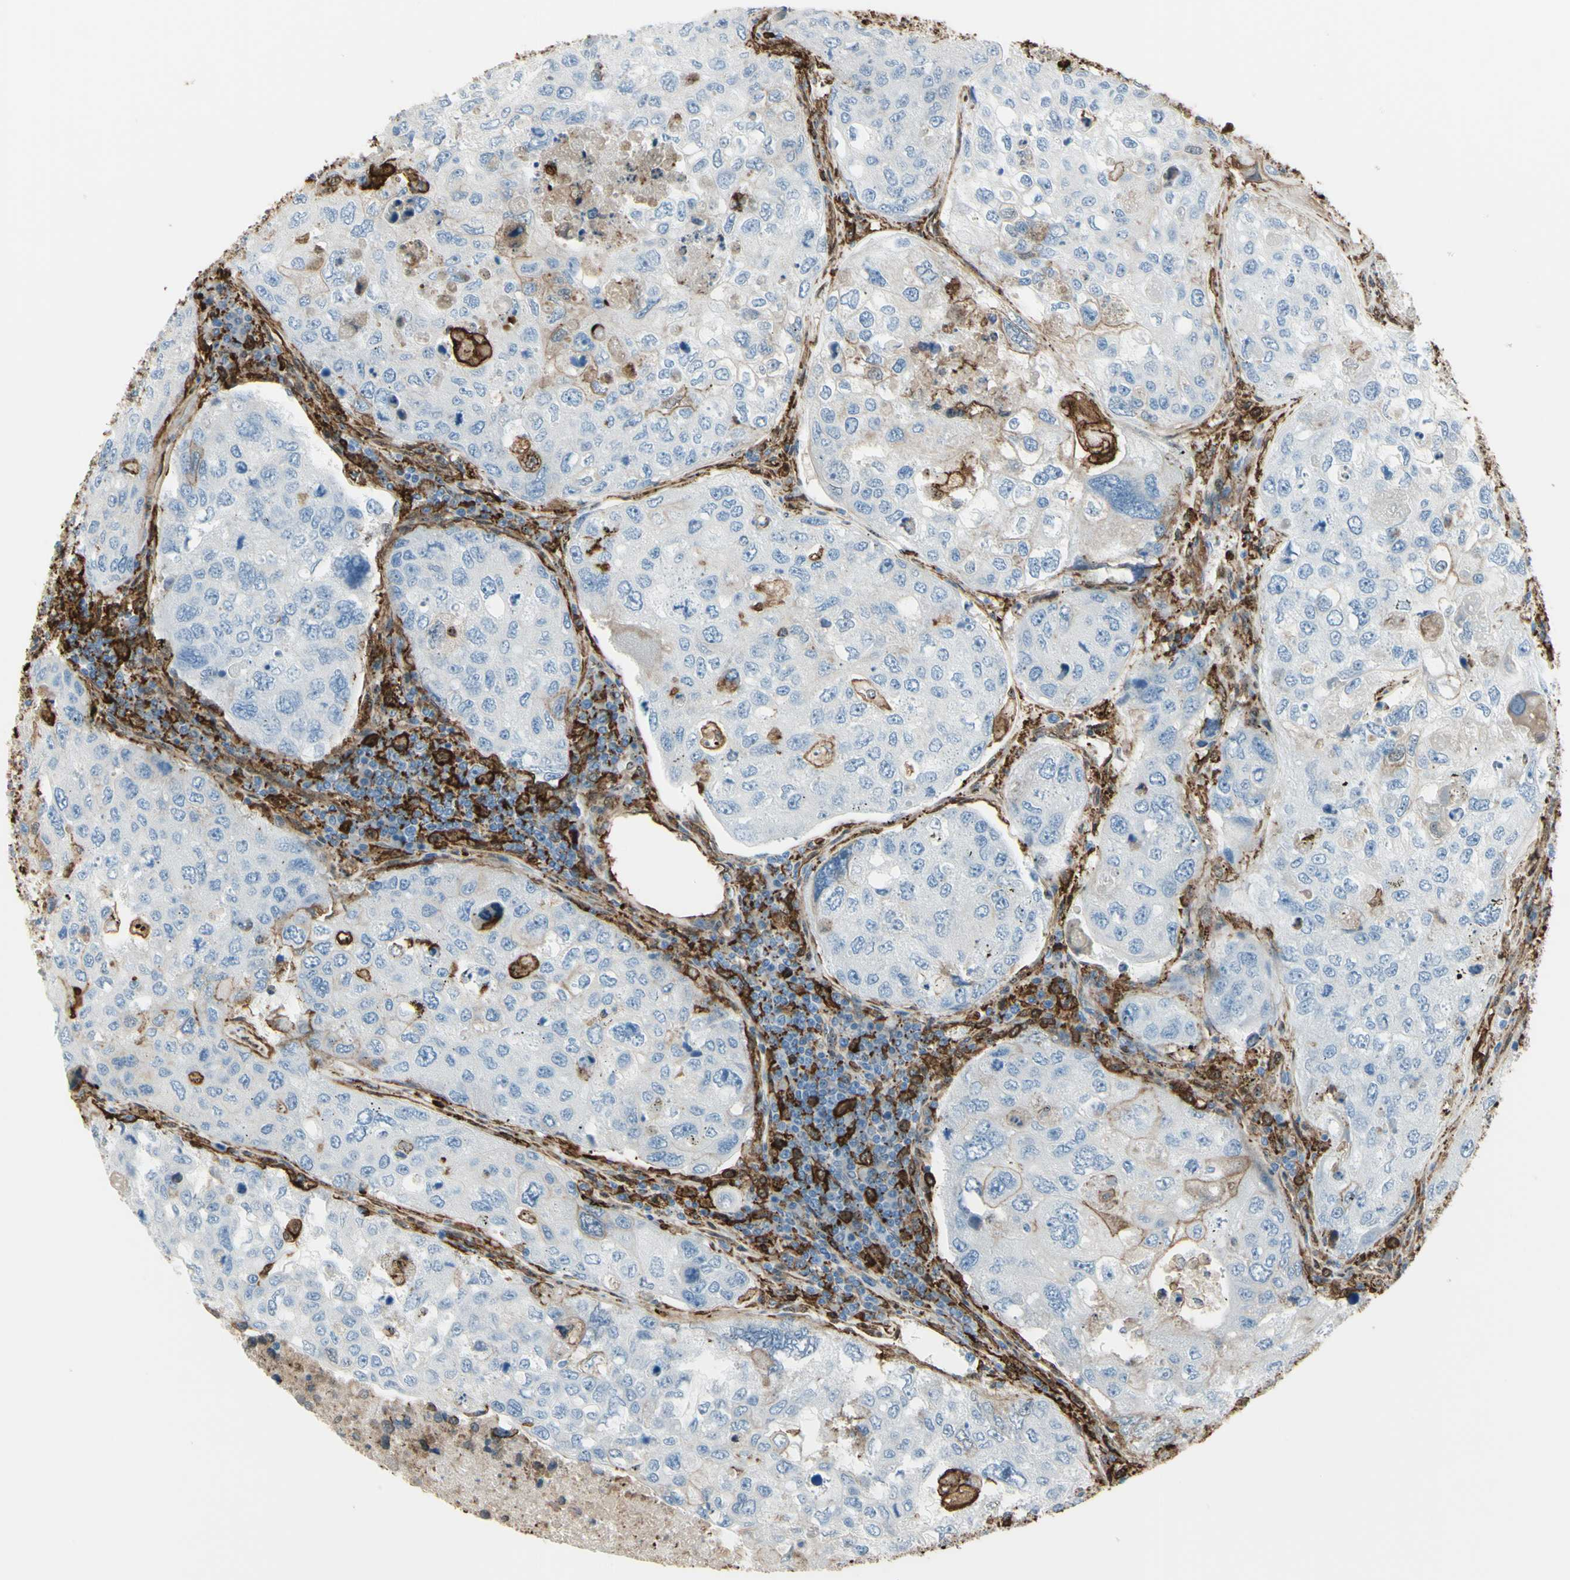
{"staining": {"intensity": "weak", "quantity": "<25%", "location": "cytoplasmic/membranous"}, "tissue": "urothelial cancer", "cell_type": "Tumor cells", "image_type": "cancer", "snomed": [{"axis": "morphology", "description": "Urothelial carcinoma, High grade"}, {"axis": "topography", "description": "Lymph node"}, {"axis": "topography", "description": "Urinary bladder"}], "caption": "IHC of human urothelial carcinoma (high-grade) reveals no positivity in tumor cells.", "gene": "GSN", "patient": {"sex": "male", "age": 51}}